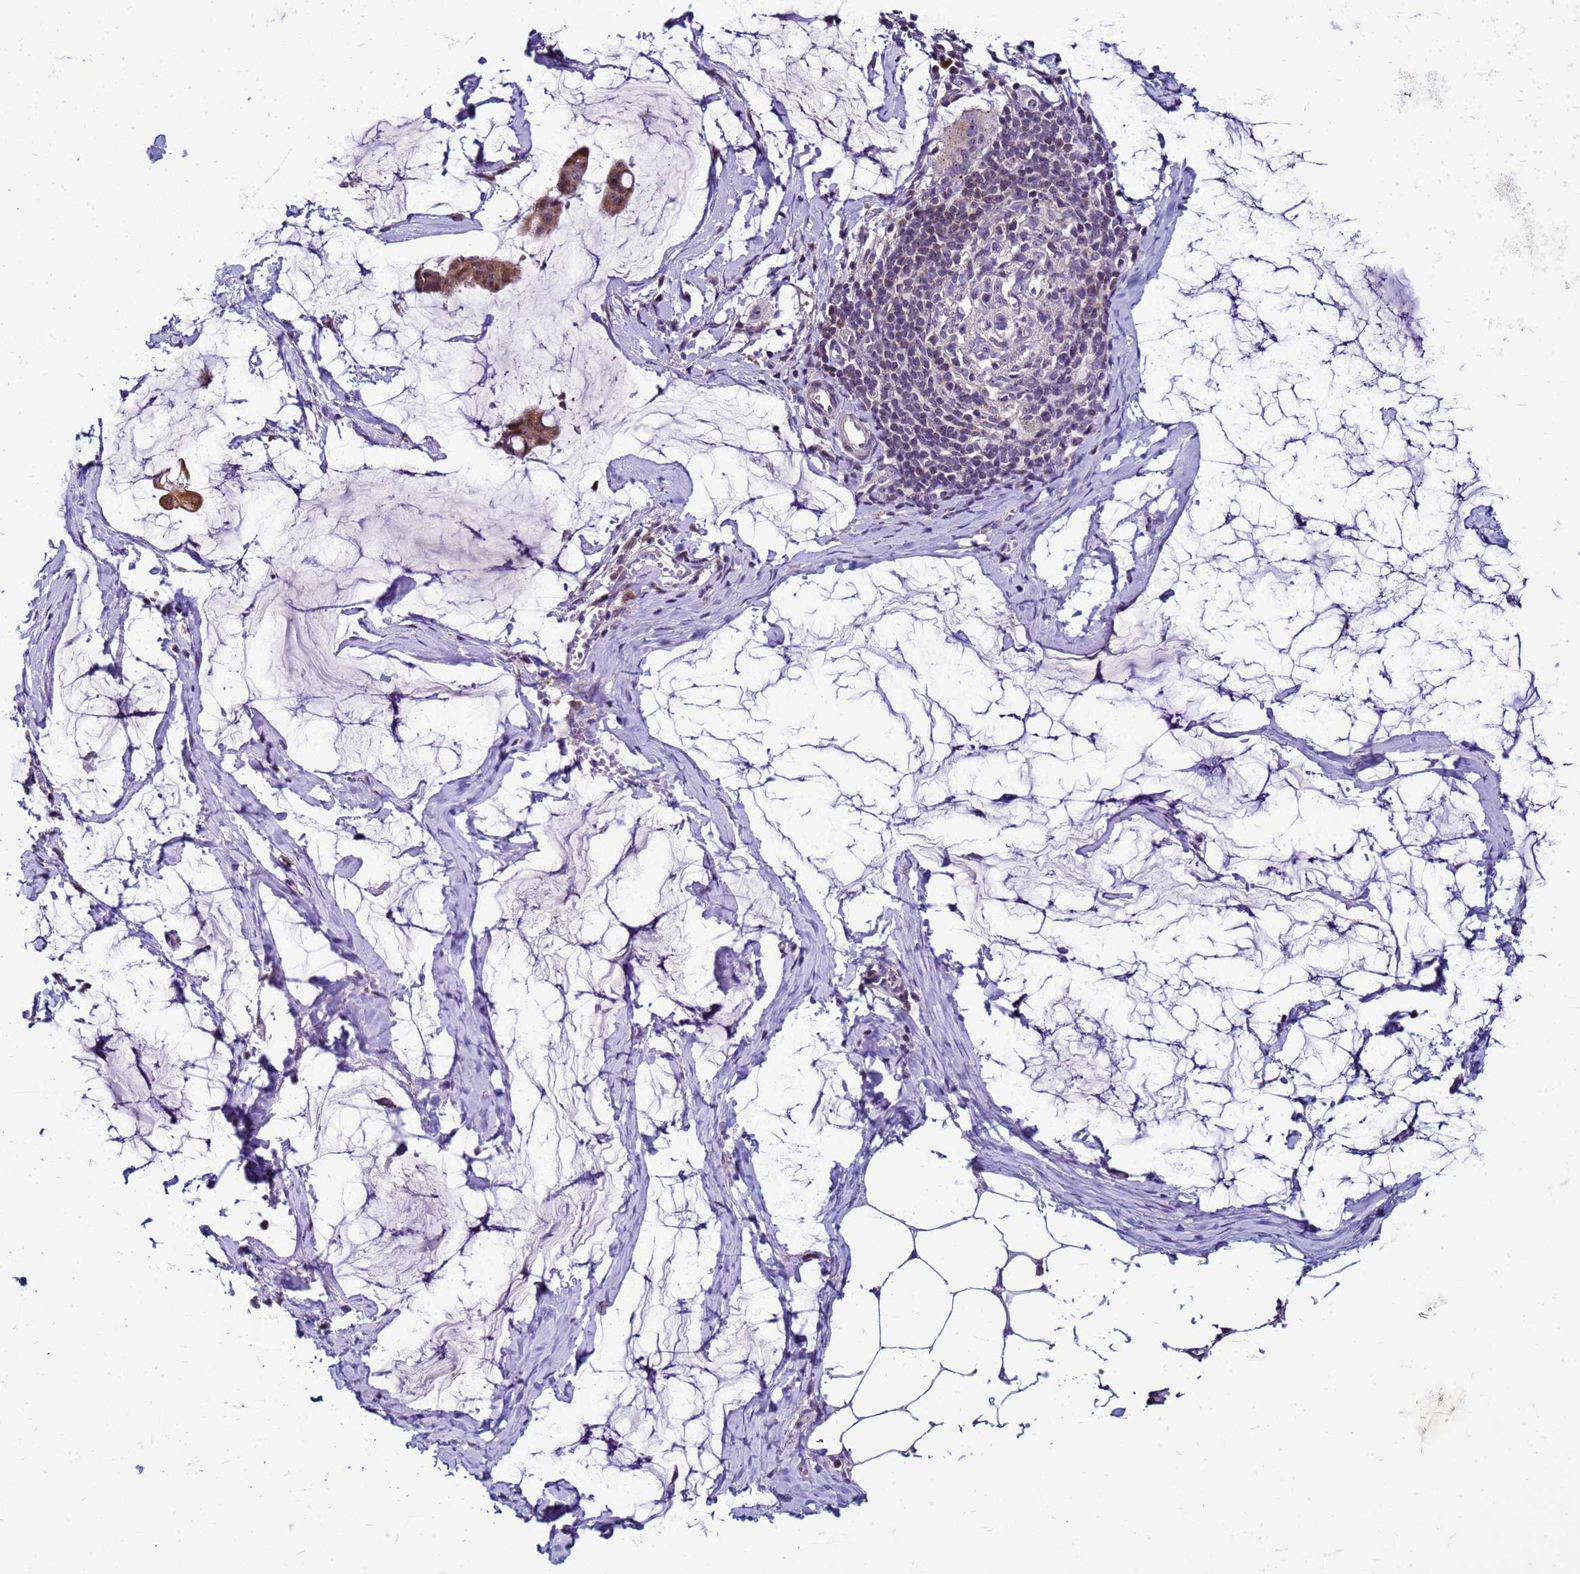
{"staining": {"intensity": "moderate", "quantity": ">75%", "location": "cytoplasmic/membranous"}, "tissue": "ovarian cancer", "cell_type": "Tumor cells", "image_type": "cancer", "snomed": [{"axis": "morphology", "description": "Cystadenocarcinoma, mucinous, NOS"}, {"axis": "topography", "description": "Ovary"}], "caption": "Tumor cells demonstrate medium levels of moderate cytoplasmic/membranous staining in about >75% of cells in mucinous cystadenocarcinoma (ovarian).", "gene": "VPS4B", "patient": {"sex": "female", "age": 73}}